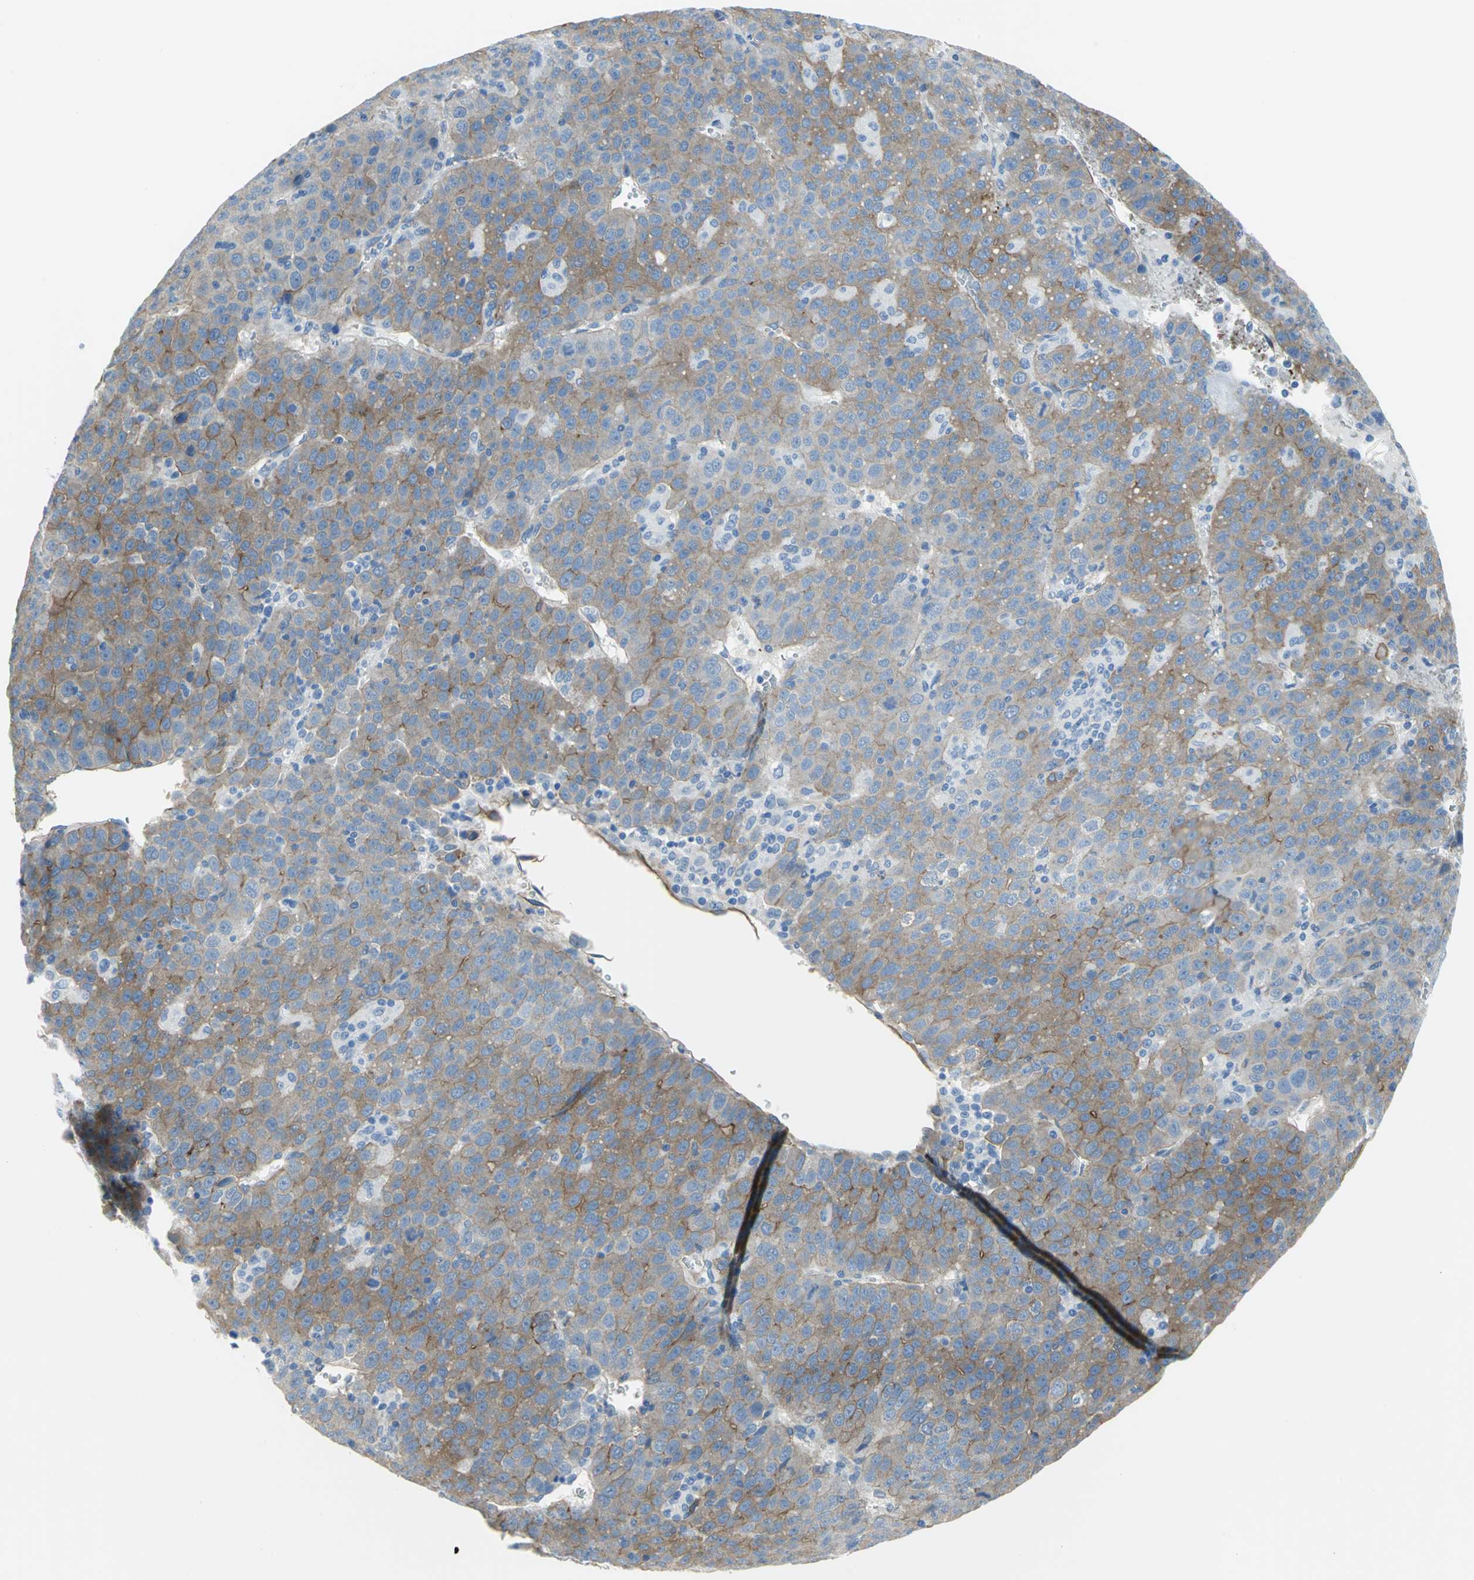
{"staining": {"intensity": "moderate", "quantity": ">75%", "location": "cytoplasmic/membranous"}, "tissue": "liver cancer", "cell_type": "Tumor cells", "image_type": "cancer", "snomed": [{"axis": "morphology", "description": "Carcinoma, Hepatocellular, NOS"}, {"axis": "topography", "description": "Liver"}], "caption": "High-power microscopy captured an immunohistochemistry (IHC) histopathology image of liver cancer (hepatocellular carcinoma), revealing moderate cytoplasmic/membranous staining in about >75% of tumor cells.", "gene": "FLNB", "patient": {"sex": "female", "age": 53}}